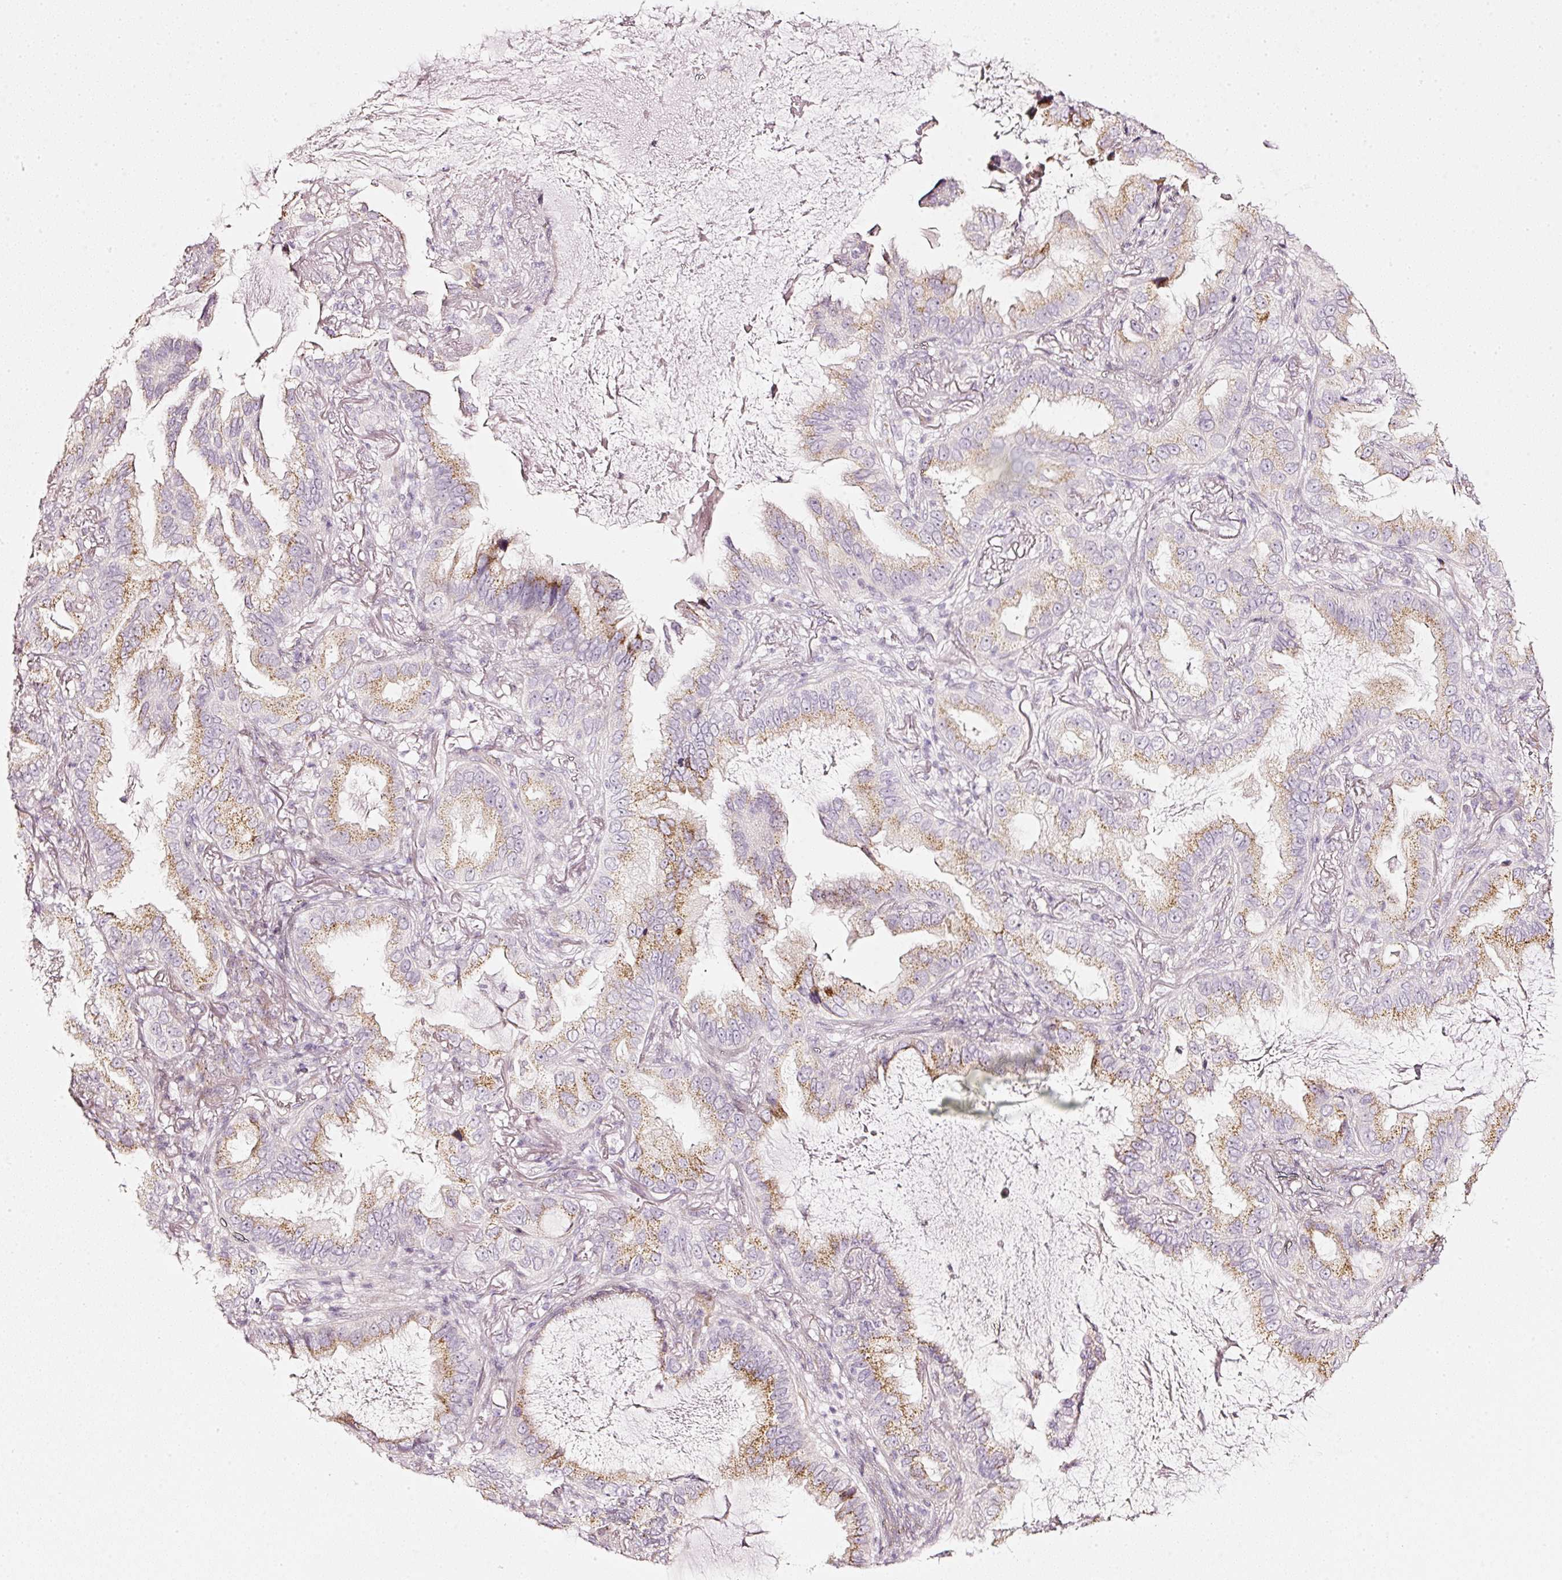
{"staining": {"intensity": "weak", "quantity": ">75%", "location": "cytoplasmic/membranous"}, "tissue": "lung cancer", "cell_type": "Tumor cells", "image_type": "cancer", "snomed": [{"axis": "morphology", "description": "Adenocarcinoma, NOS"}, {"axis": "topography", "description": "Lung"}], "caption": "This micrograph demonstrates IHC staining of lung adenocarcinoma, with low weak cytoplasmic/membranous positivity in about >75% of tumor cells.", "gene": "SDF4", "patient": {"sex": "female", "age": 69}}